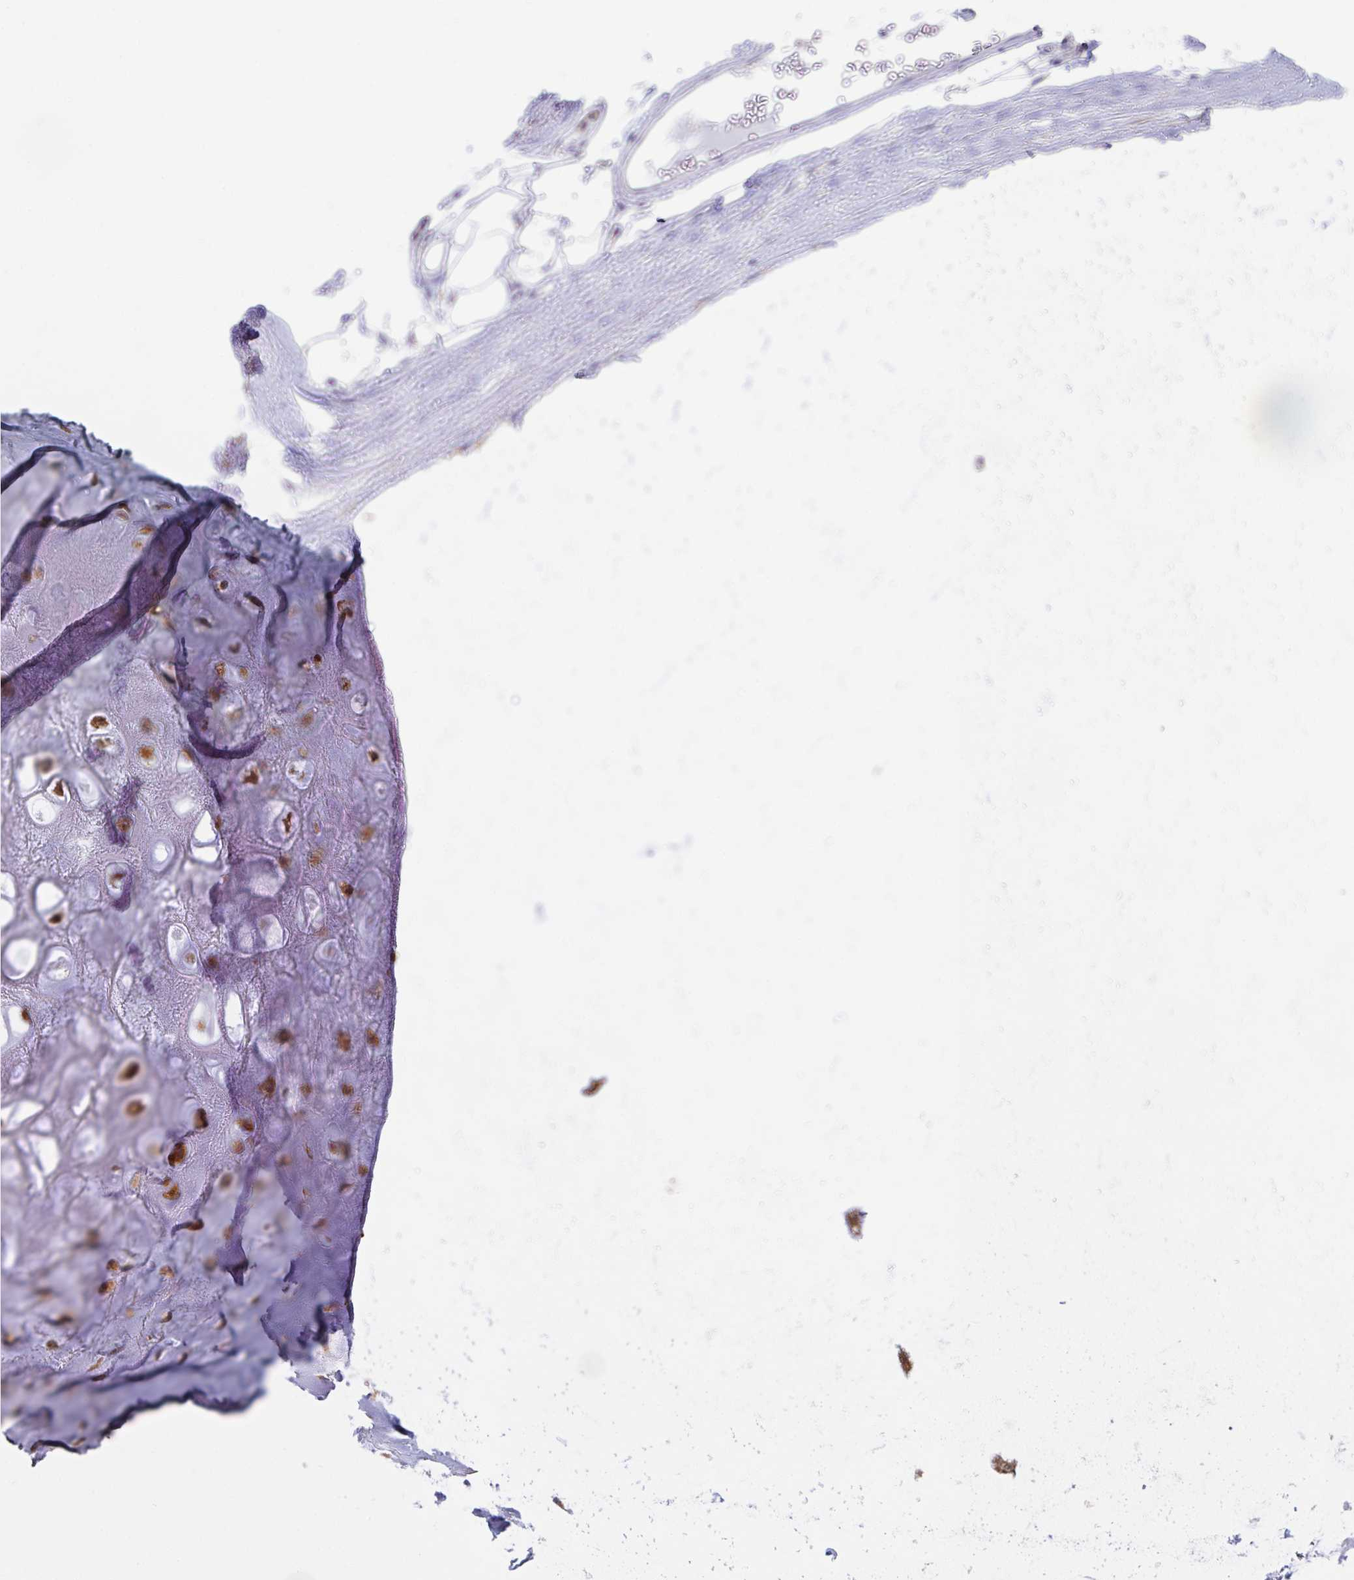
{"staining": {"intensity": "negative", "quantity": "none", "location": "none"}, "tissue": "adipose tissue", "cell_type": "Adipocytes", "image_type": "normal", "snomed": [{"axis": "morphology", "description": "Normal tissue, NOS"}, {"axis": "topography", "description": "Lymph node"}, {"axis": "topography", "description": "Cartilage tissue"}, {"axis": "topography", "description": "Nasopharynx"}], "caption": "This is an IHC photomicrograph of benign adipose tissue. There is no expression in adipocytes.", "gene": "AMPD2", "patient": {"sex": "male", "age": 63}}